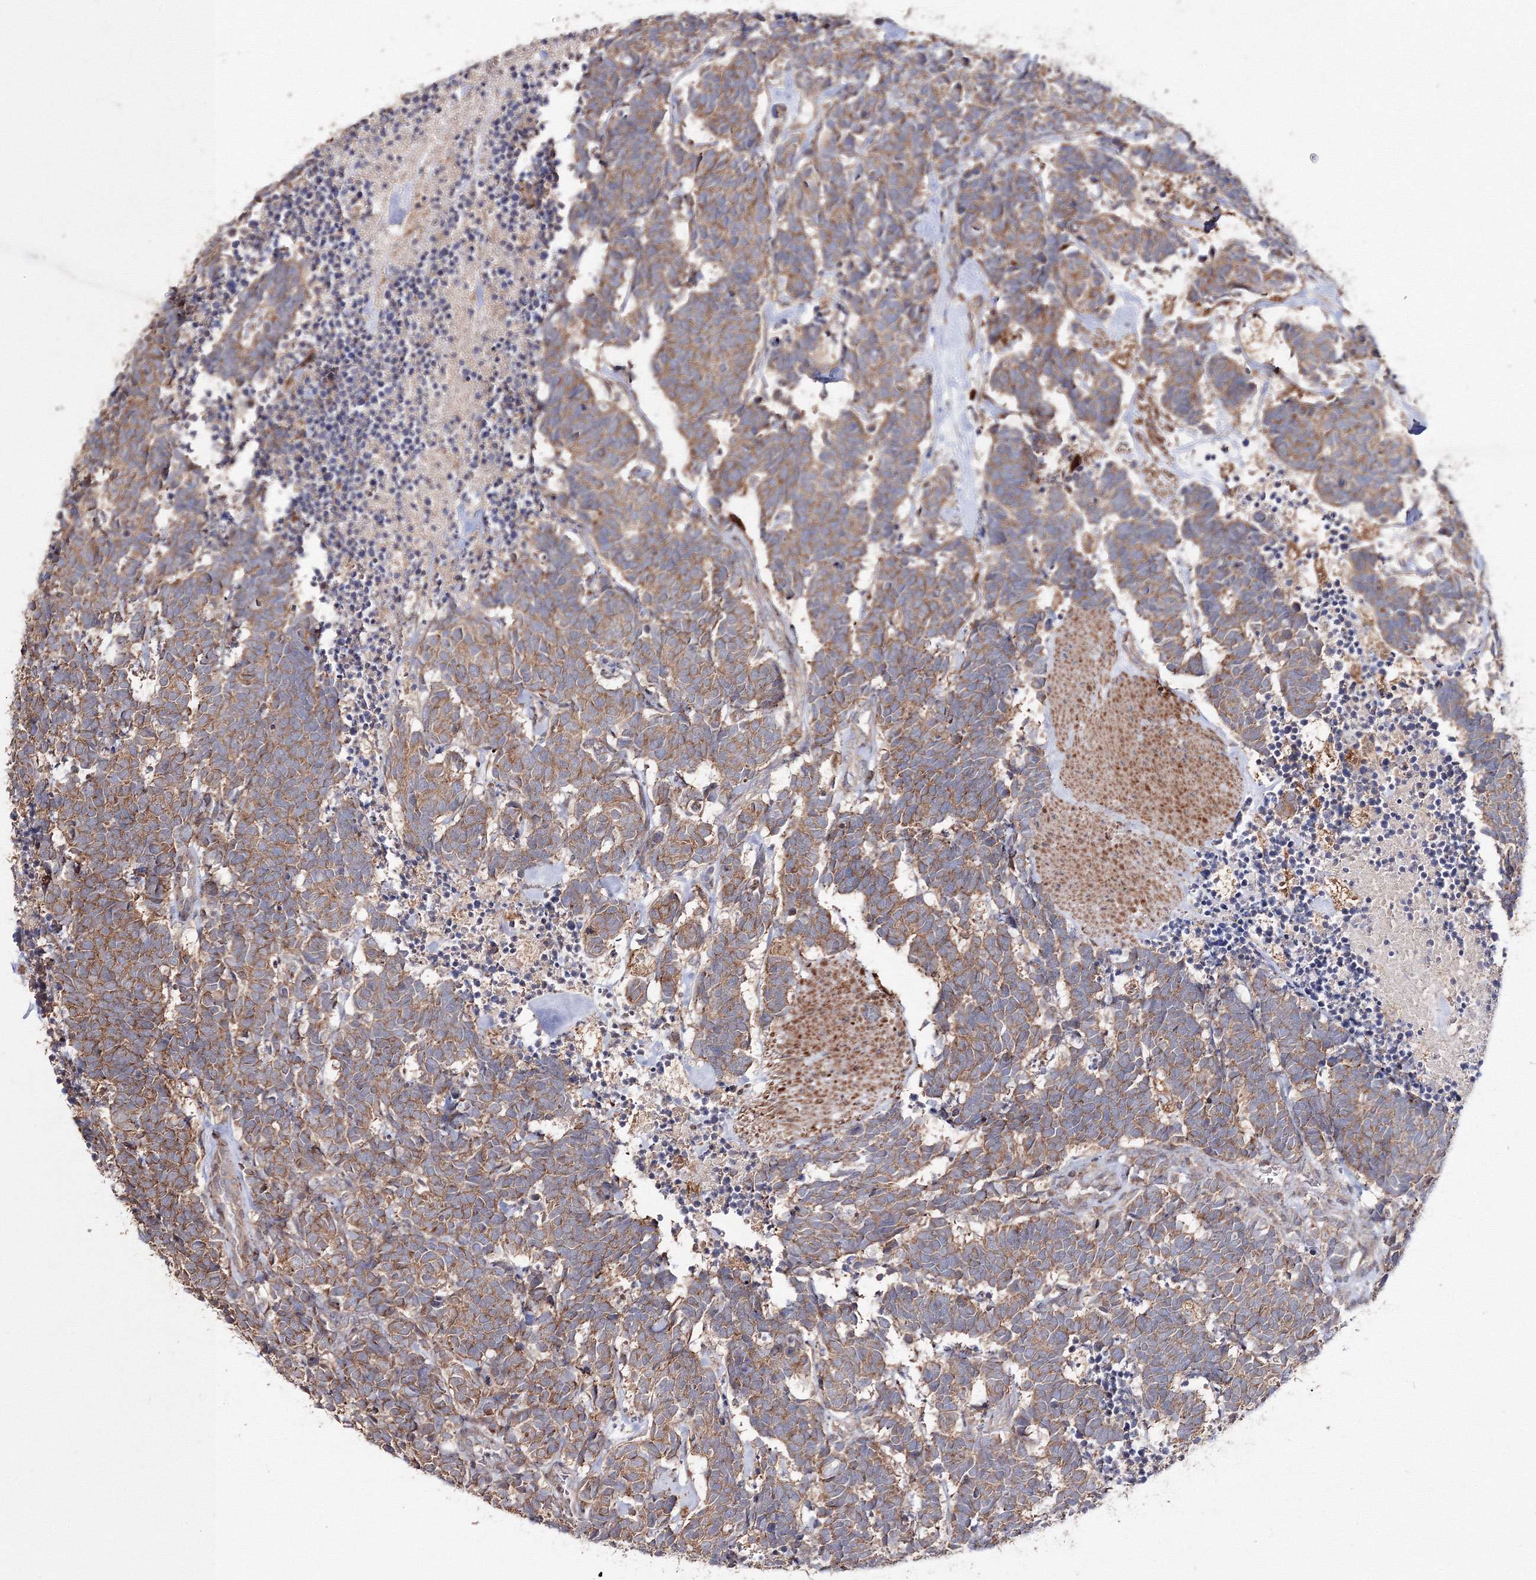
{"staining": {"intensity": "moderate", "quantity": ">75%", "location": "cytoplasmic/membranous"}, "tissue": "carcinoid", "cell_type": "Tumor cells", "image_type": "cancer", "snomed": [{"axis": "morphology", "description": "Carcinoma, NOS"}, {"axis": "morphology", "description": "Carcinoid, malignant, NOS"}, {"axis": "topography", "description": "Urinary bladder"}], "caption": "Immunohistochemical staining of human carcinoma reveals medium levels of moderate cytoplasmic/membranous expression in approximately >75% of tumor cells.", "gene": "DDO", "patient": {"sex": "male", "age": 57}}